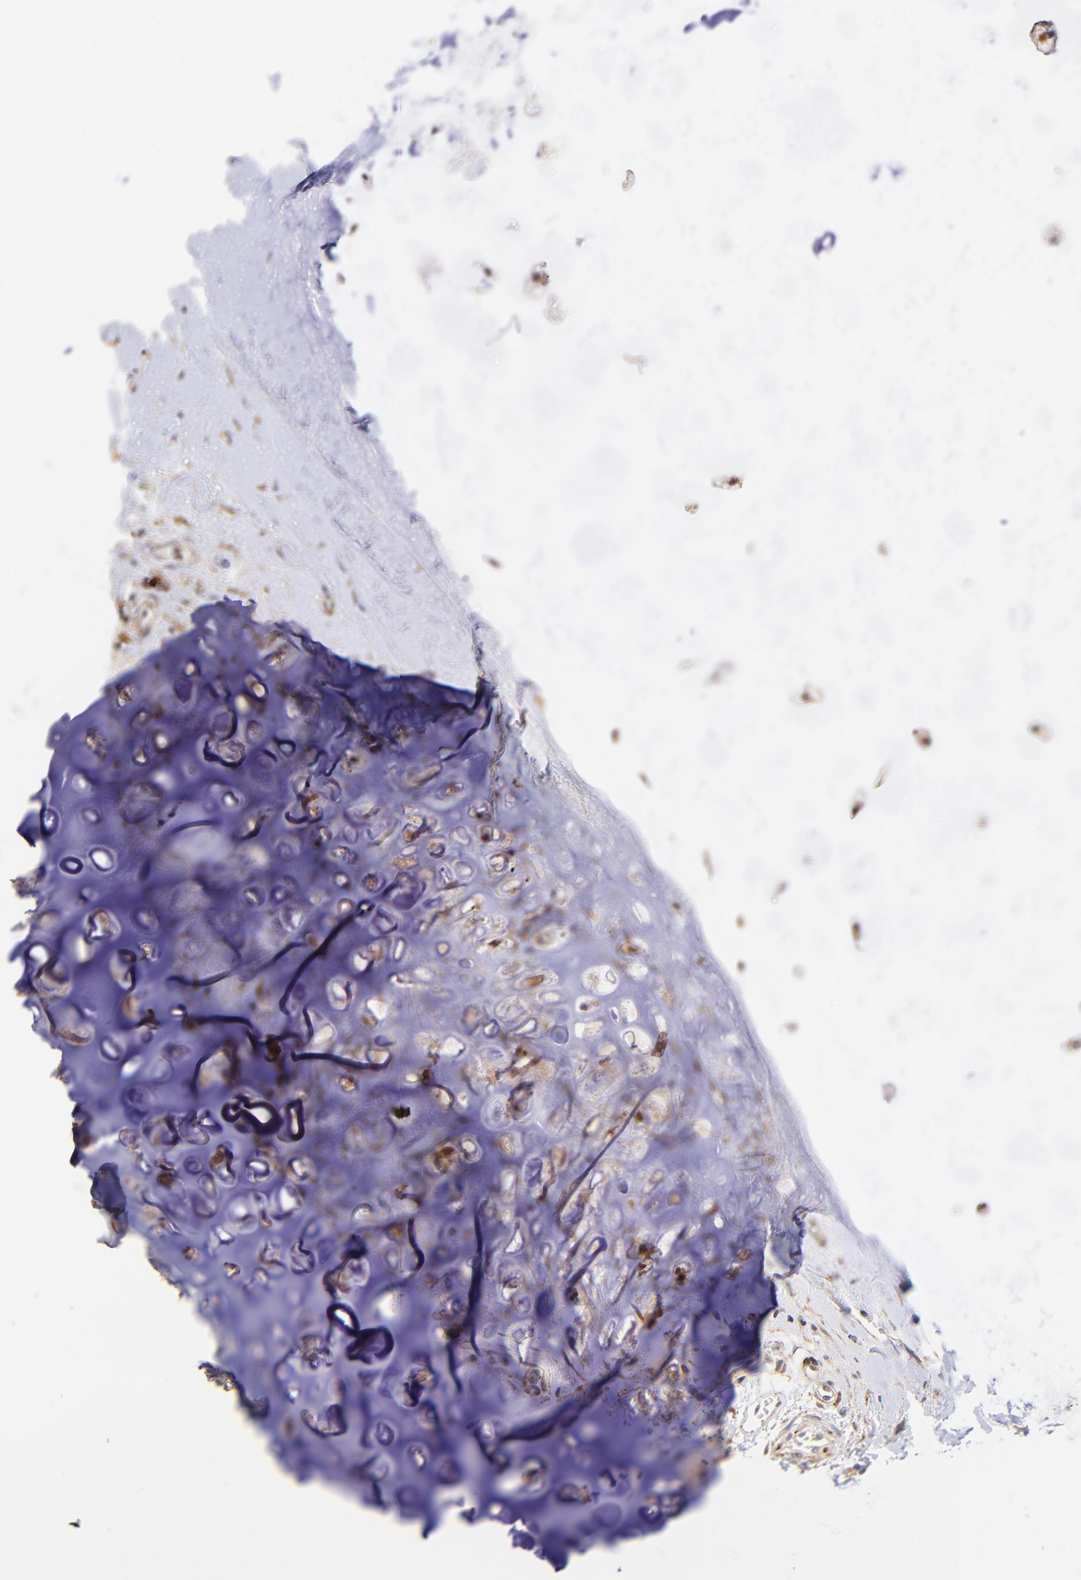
{"staining": {"intensity": "negative", "quantity": "none", "location": "none"}, "tissue": "adipose tissue", "cell_type": "Adipocytes", "image_type": "normal", "snomed": [{"axis": "morphology", "description": "Normal tissue, NOS"}, {"axis": "morphology", "description": "Adenocarcinoma, NOS"}, {"axis": "topography", "description": "Cartilage tissue"}, {"axis": "topography", "description": "Bronchus"}, {"axis": "topography", "description": "Lung"}], "caption": "A high-resolution image shows IHC staining of normal adipose tissue, which demonstrates no significant expression in adipocytes.", "gene": "SPARC", "patient": {"sex": "female", "age": 67}}